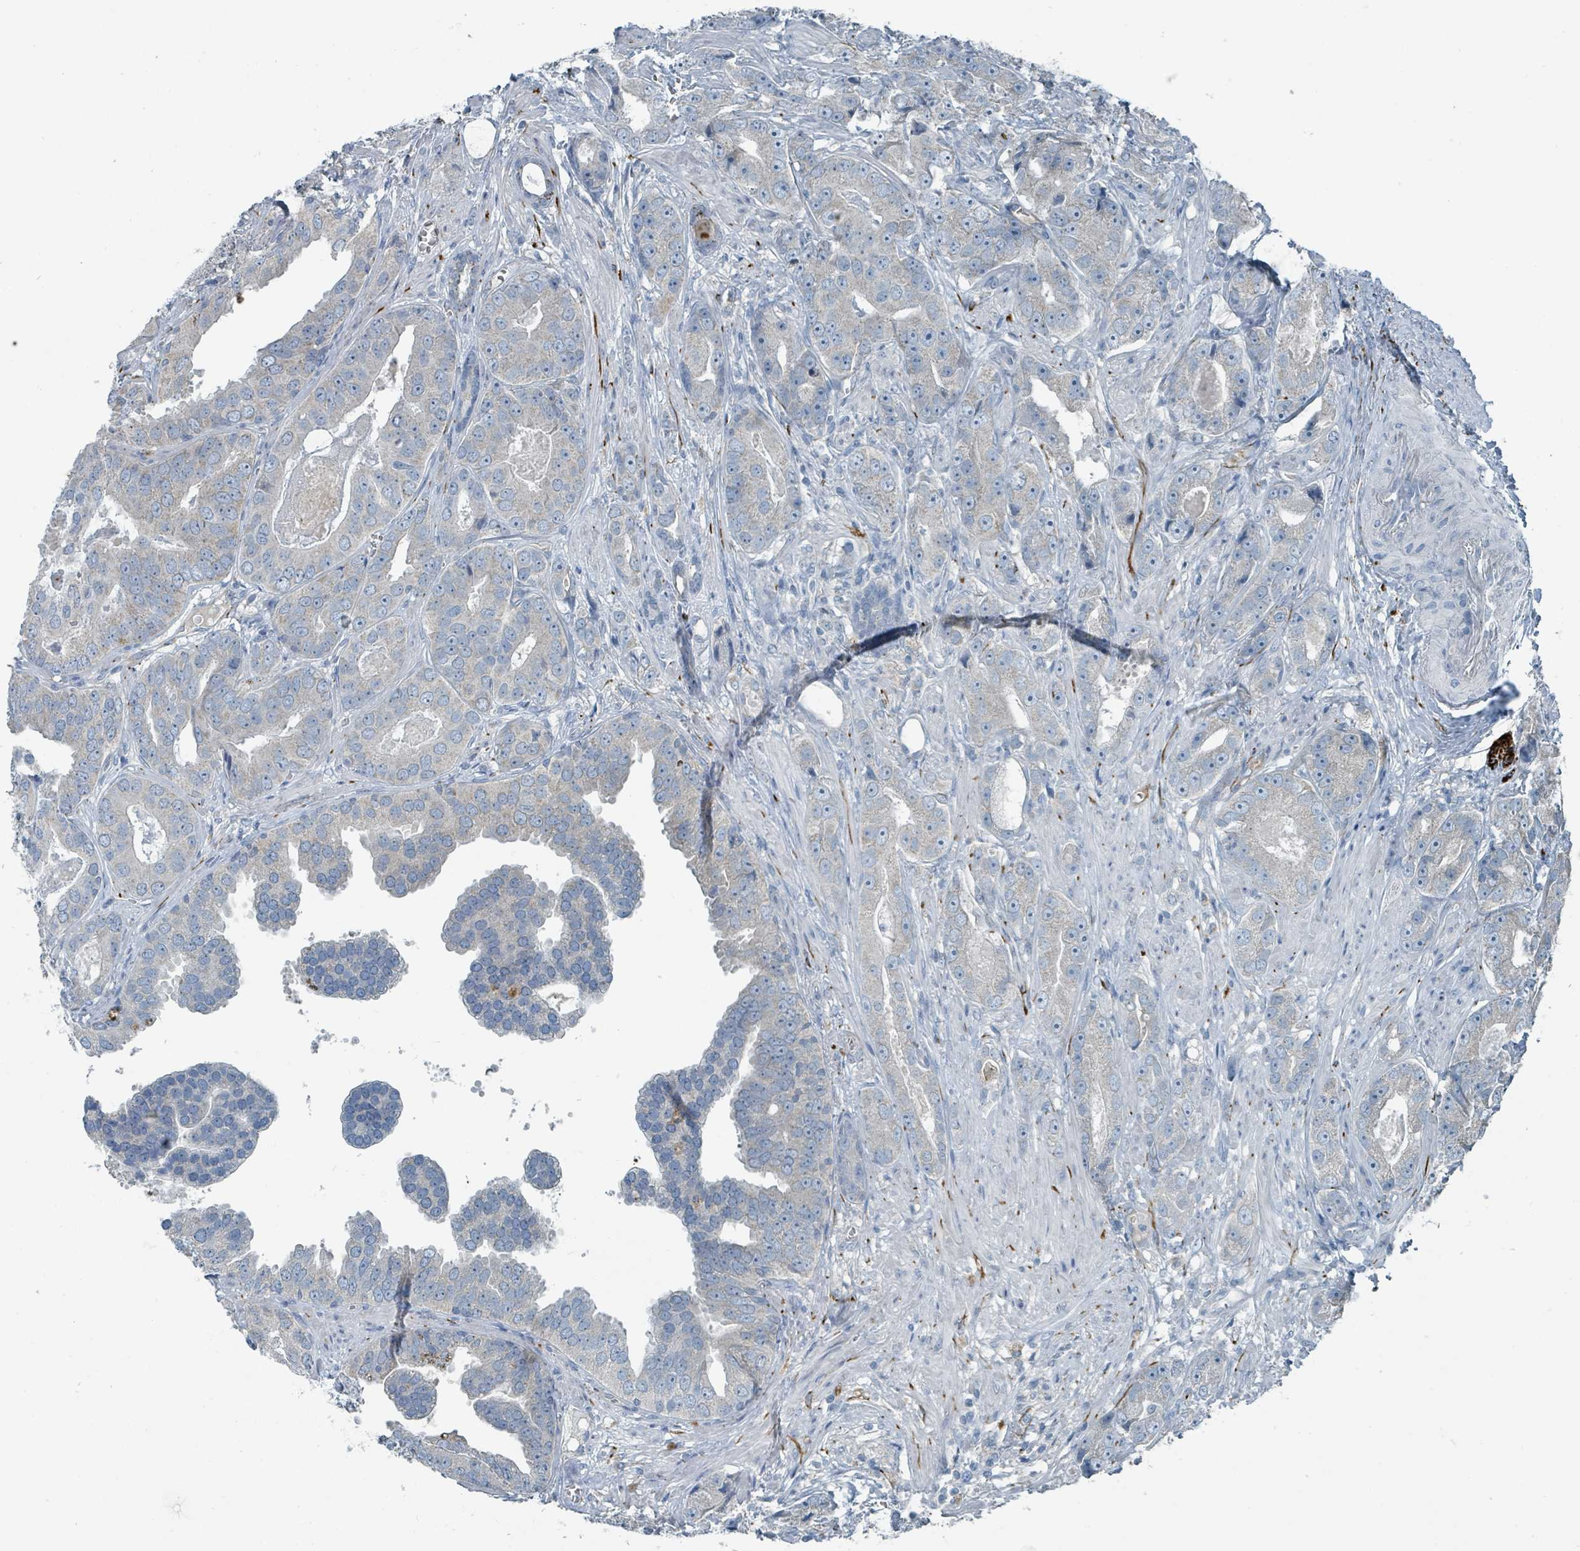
{"staining": {"intensity": "negative", "quantity": "none", "location": "none"}, "tissue": "prostate cancer", "cell_type": "Tumor cells", "image_type": "cancer", "snomed": [{"axis": "morphology", "description": "Adenocarcinoma, High grade"}, {"axis": "topography", "description": "Prostate"}], "caption": "The photomicrograph exhibits no staining of tumor cells in prostate adenocarcinoma (high-grade).", "gene": "RASA4", "patient": {"sex": "male", "age": 71}}